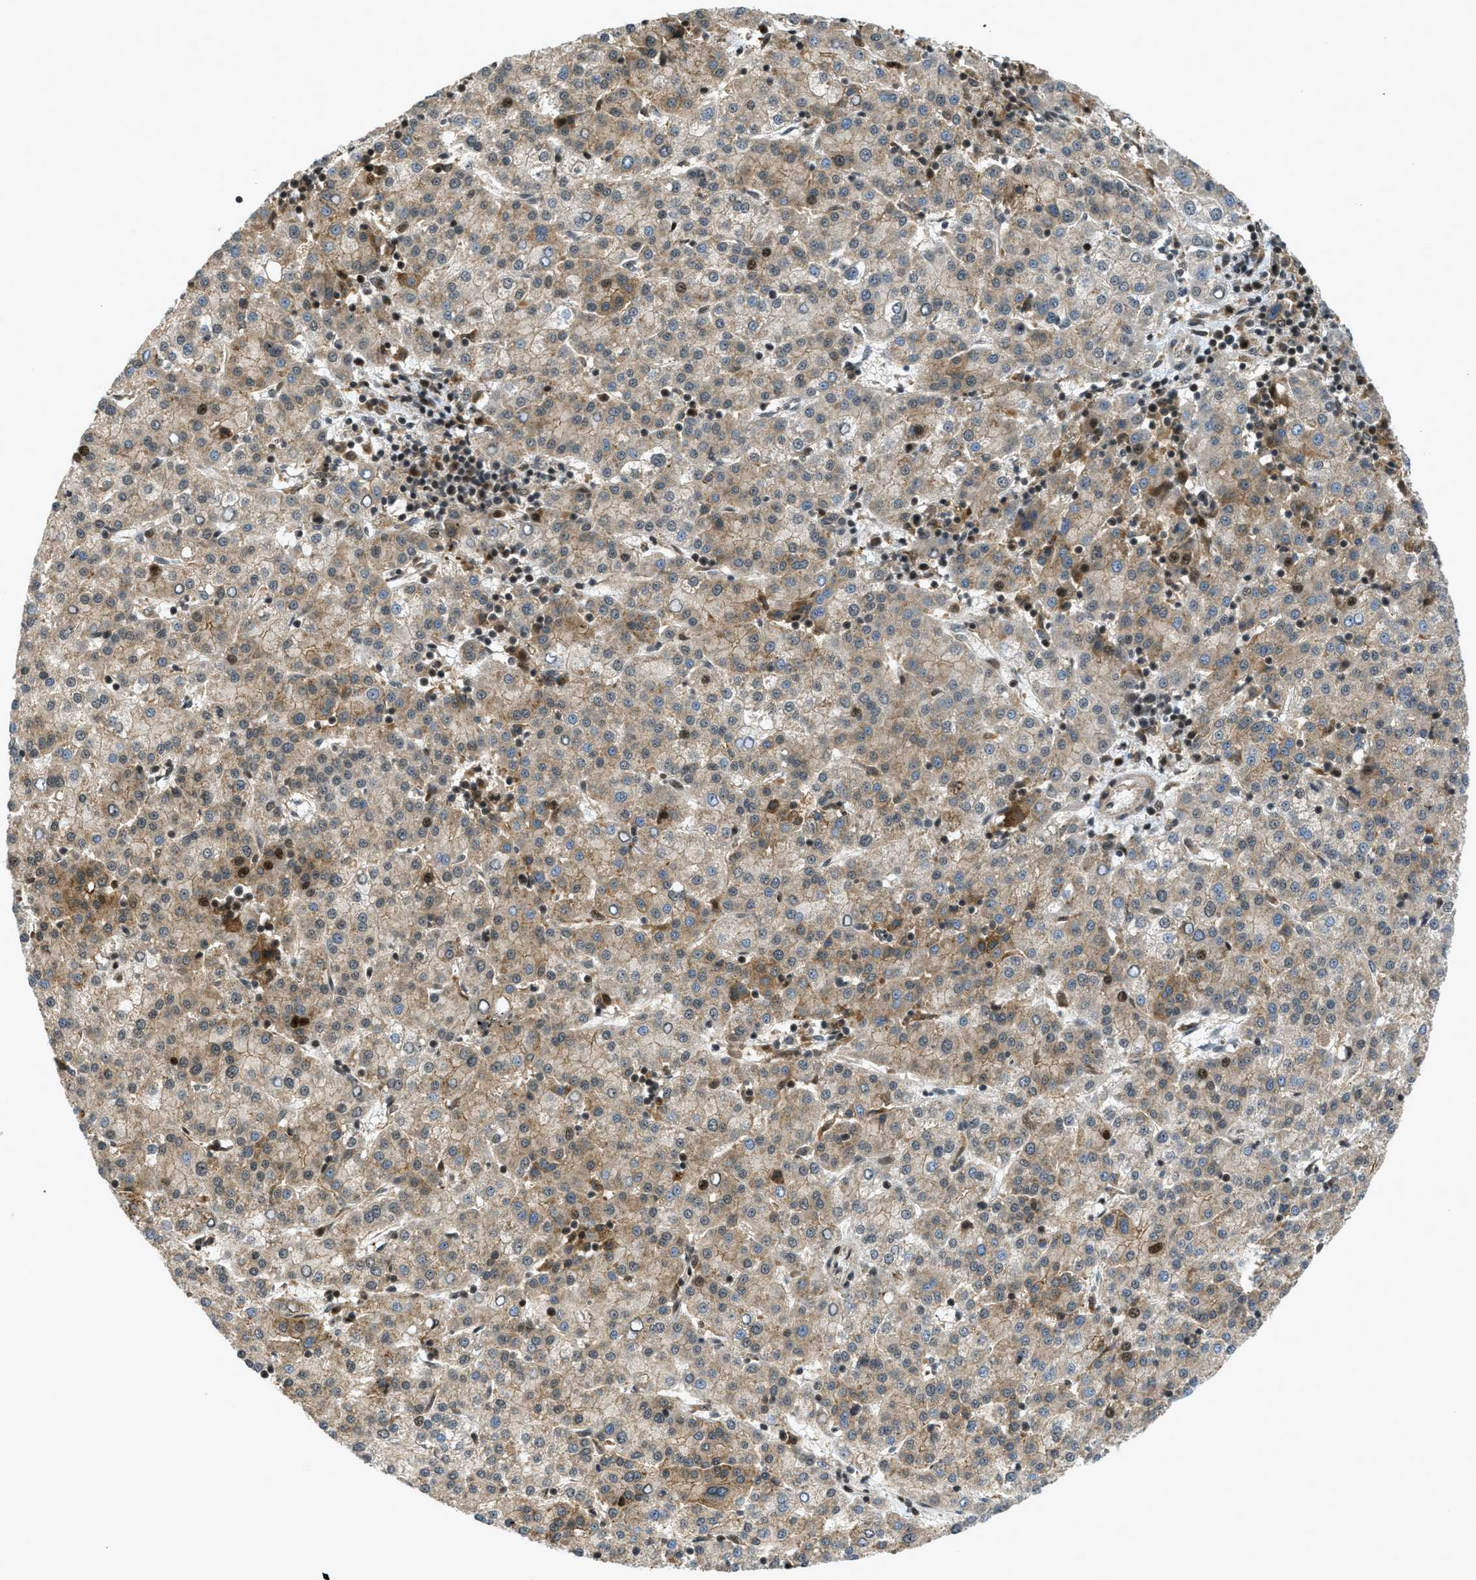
{"staining": {"intensity": "weak", "quantity": ">75%", "location": "cytoplasmic/membranous,nuclear"}, "tissue": "liver cancer", "cell_type": "Tumor cells", "image_type": "cancer", "snomed": [{"axis": "morphology", "description": "Carcinoma, Hepatocellular, NOS"}, {"axis": "topography", "description": "Liver"}], "caption": "This is a photomicrograph of IHC staining of liver cancer, which shows weak staining in the cytoplasmic/membranous and nuclear of tumor cells.", "gene": "DNAJC28", "patient": {"sex": "female", "age": 58}}